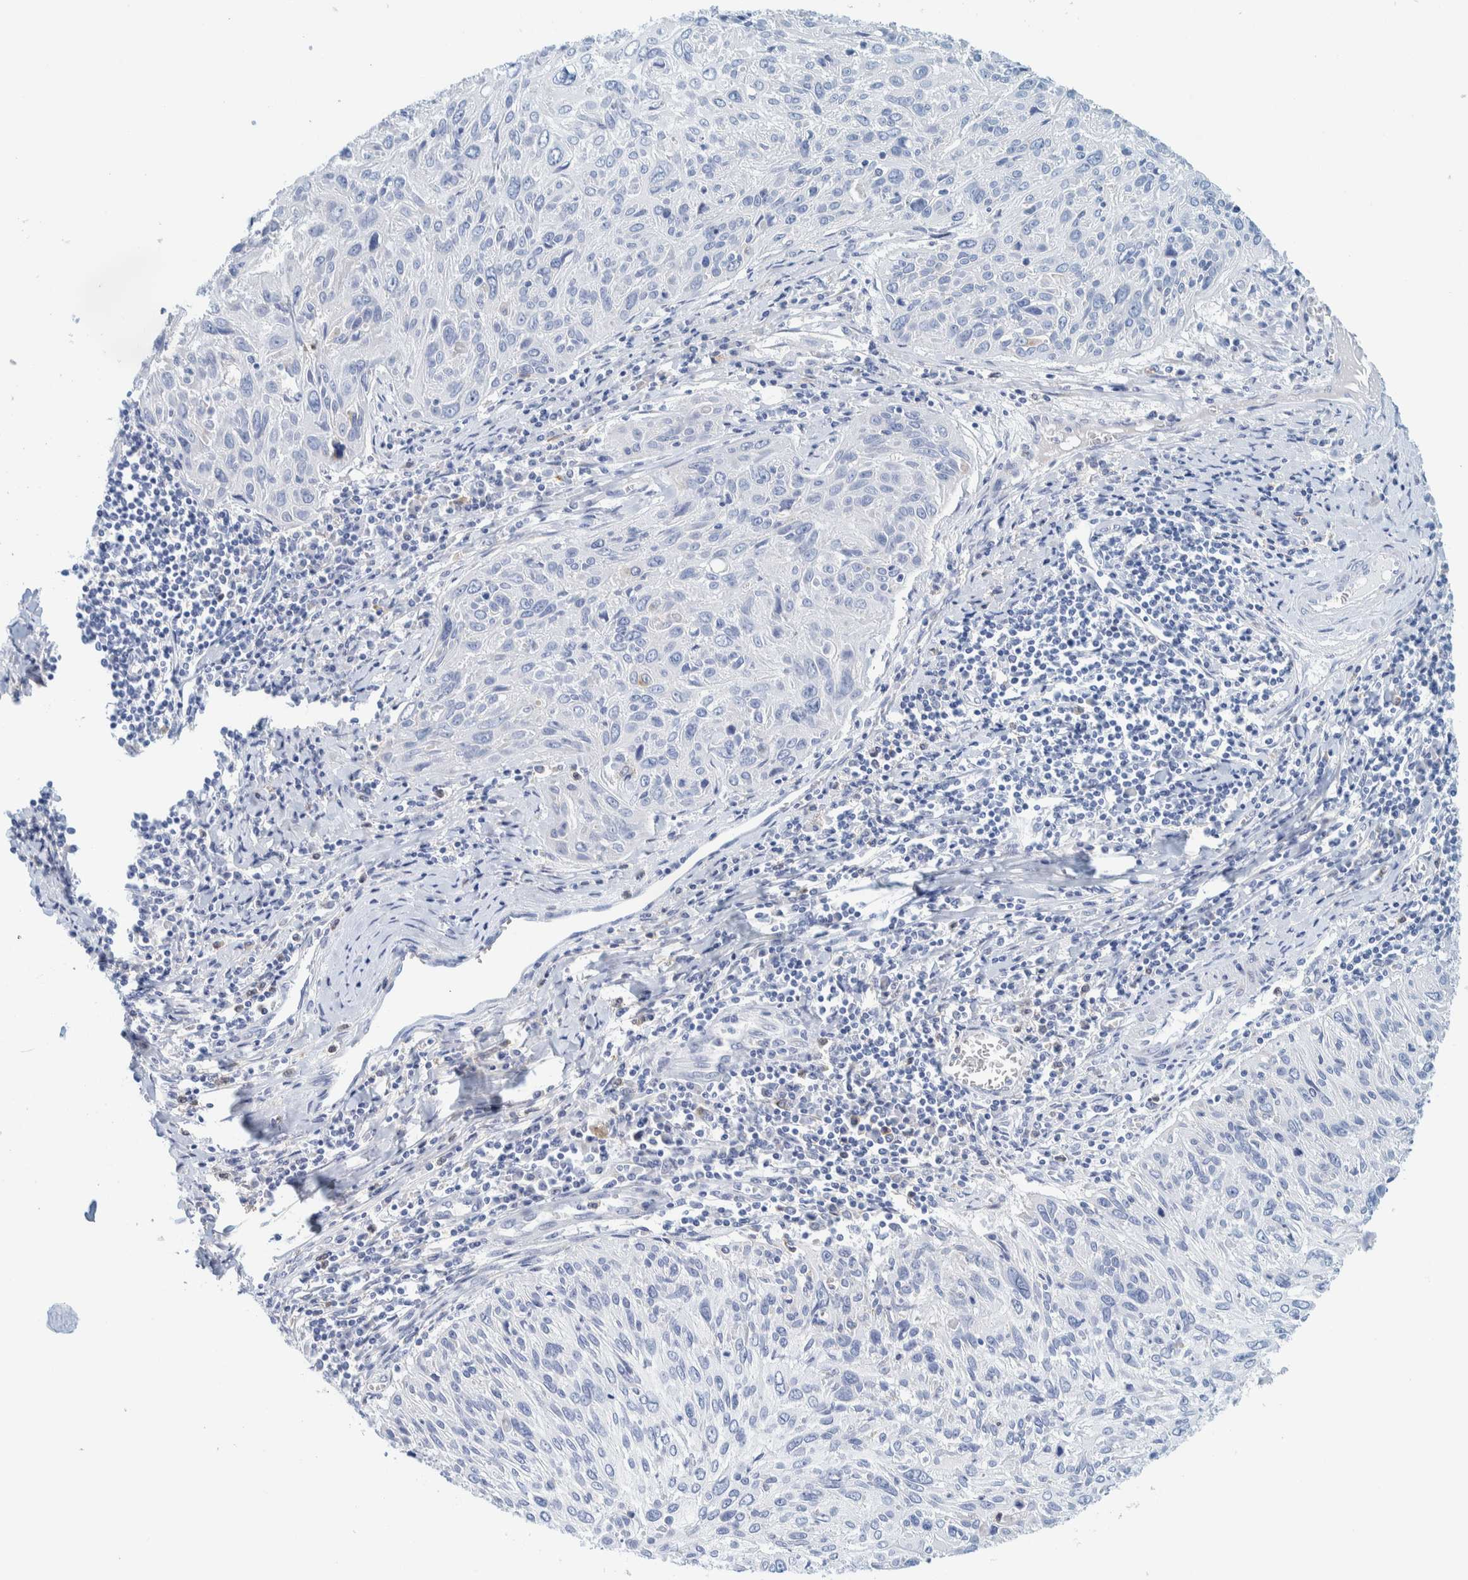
{"staining": {"intensity": "negative", "quantity": "none", "location": "none"}, "tissue": "cervical cancer", "cell_type": "Tumor cells", "image_type": "cancer", "snomed": [{"axis": "morphology", "description": "Squamous cell carcinoma, NOS"}, {"axis": "topography", "description": "Cervix"}], "caption": "Tumor cells are negative for protein expression in human squamous cell carcinoma (cervical). The staining is performed using DAB (3,3'-diaminobenzidine) brown chromogen with nuclei counter-stained in using hematoxylin.", "gene": "MOG", "patient": {"sex": "female", "age": 51}}